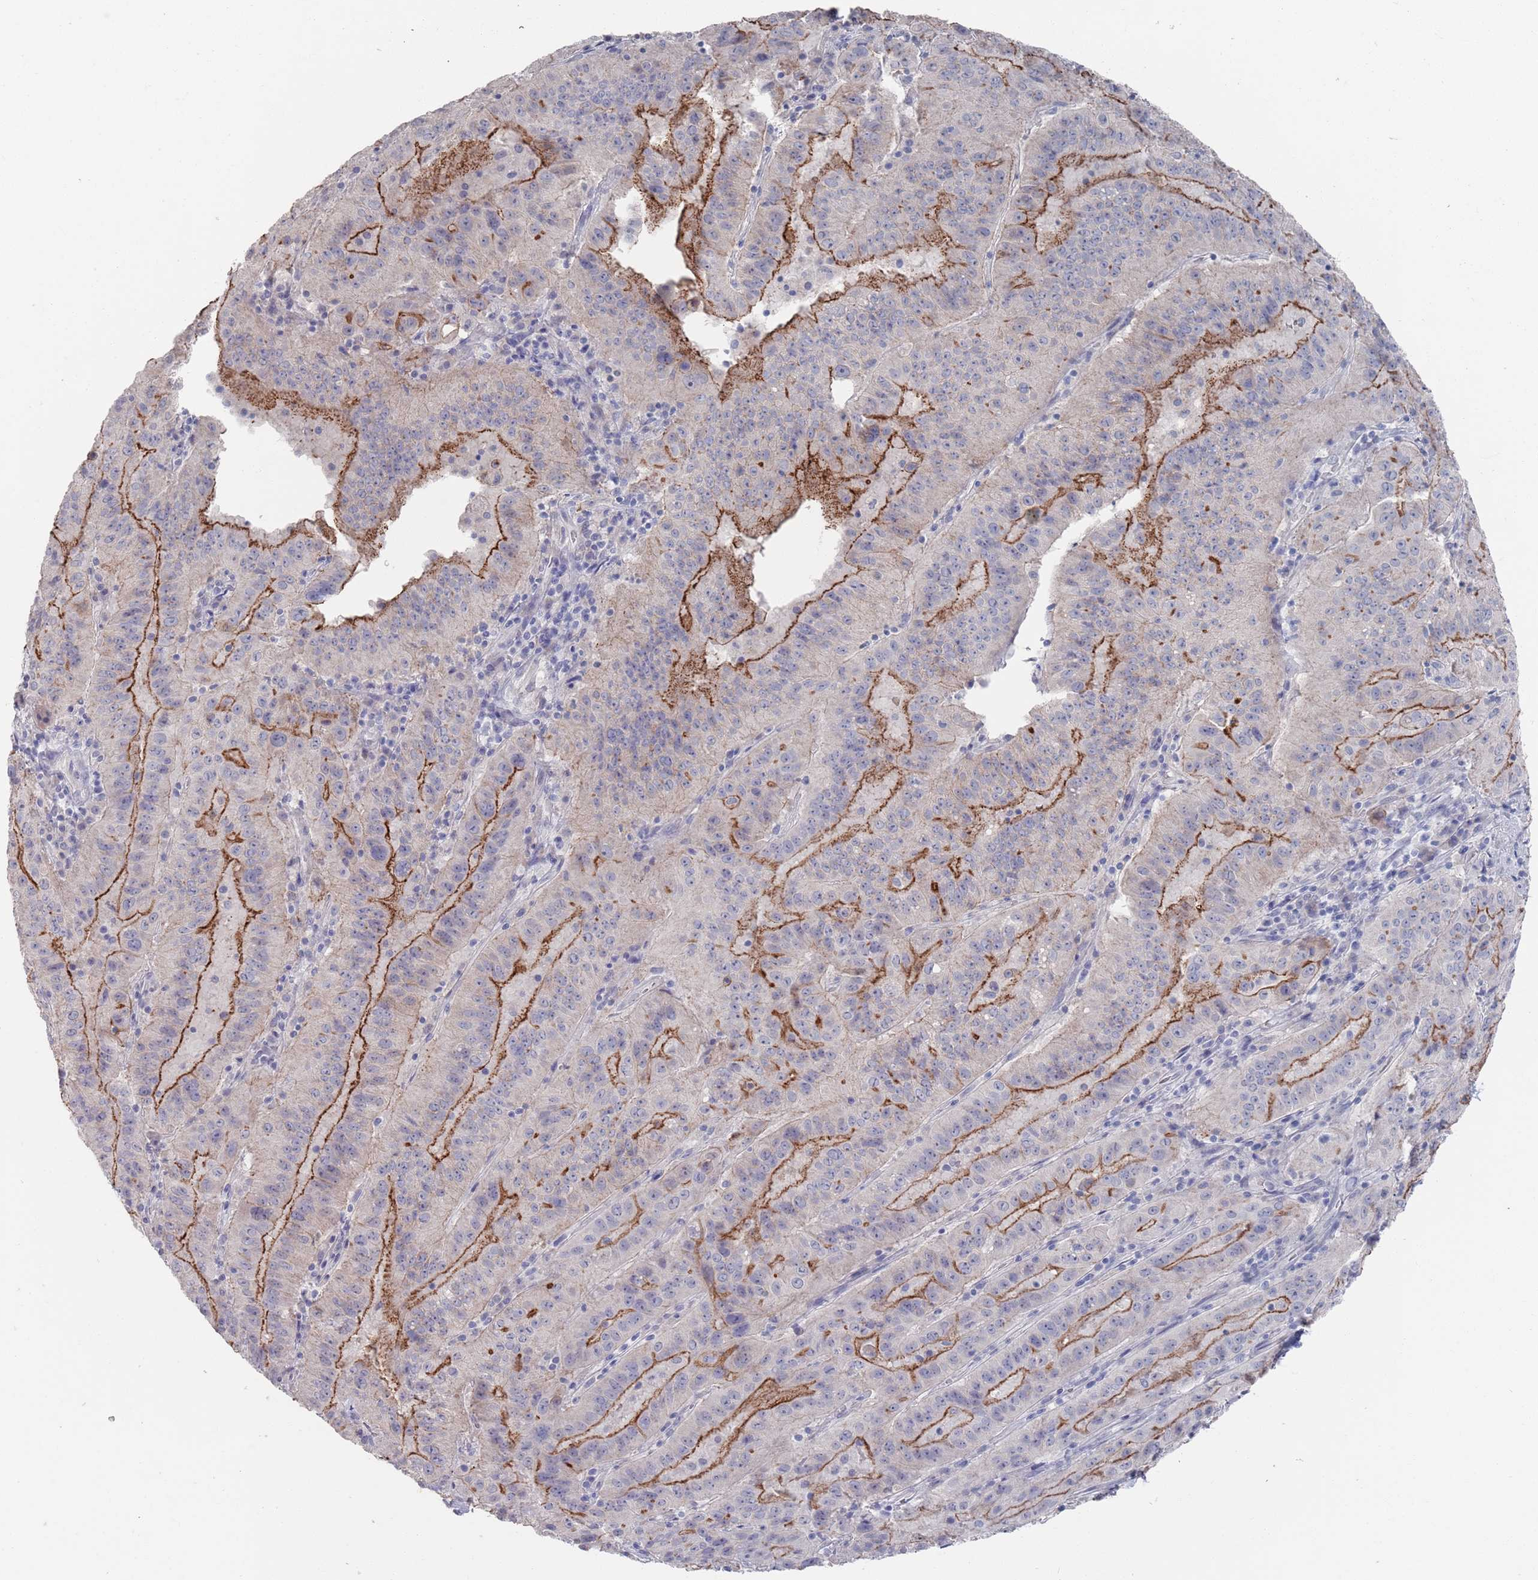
{"staining": {"intensity": "strong", "quantity": "25%-75%", "location": "cytoplasmic/membranous"}, "tissue": "pancreatic cancer", "cell_type": "Tumor cells", "image_type": "cancer", "snomed": [{"axis": "morphology", "description": "Adenocarcinoma, NOS"}, {"axis": "topography", "description": "Pancreas"}], "caption": "This micrograph exhibits immunohistochemistry staining of pancreatic cancer (adenocarcinoma), with high strong cytoplasmic/membranous staining in approximately 25%-75% of tumor cells.", "gene": "PROM2", "patient": {"sex": "male", "age": 63}}